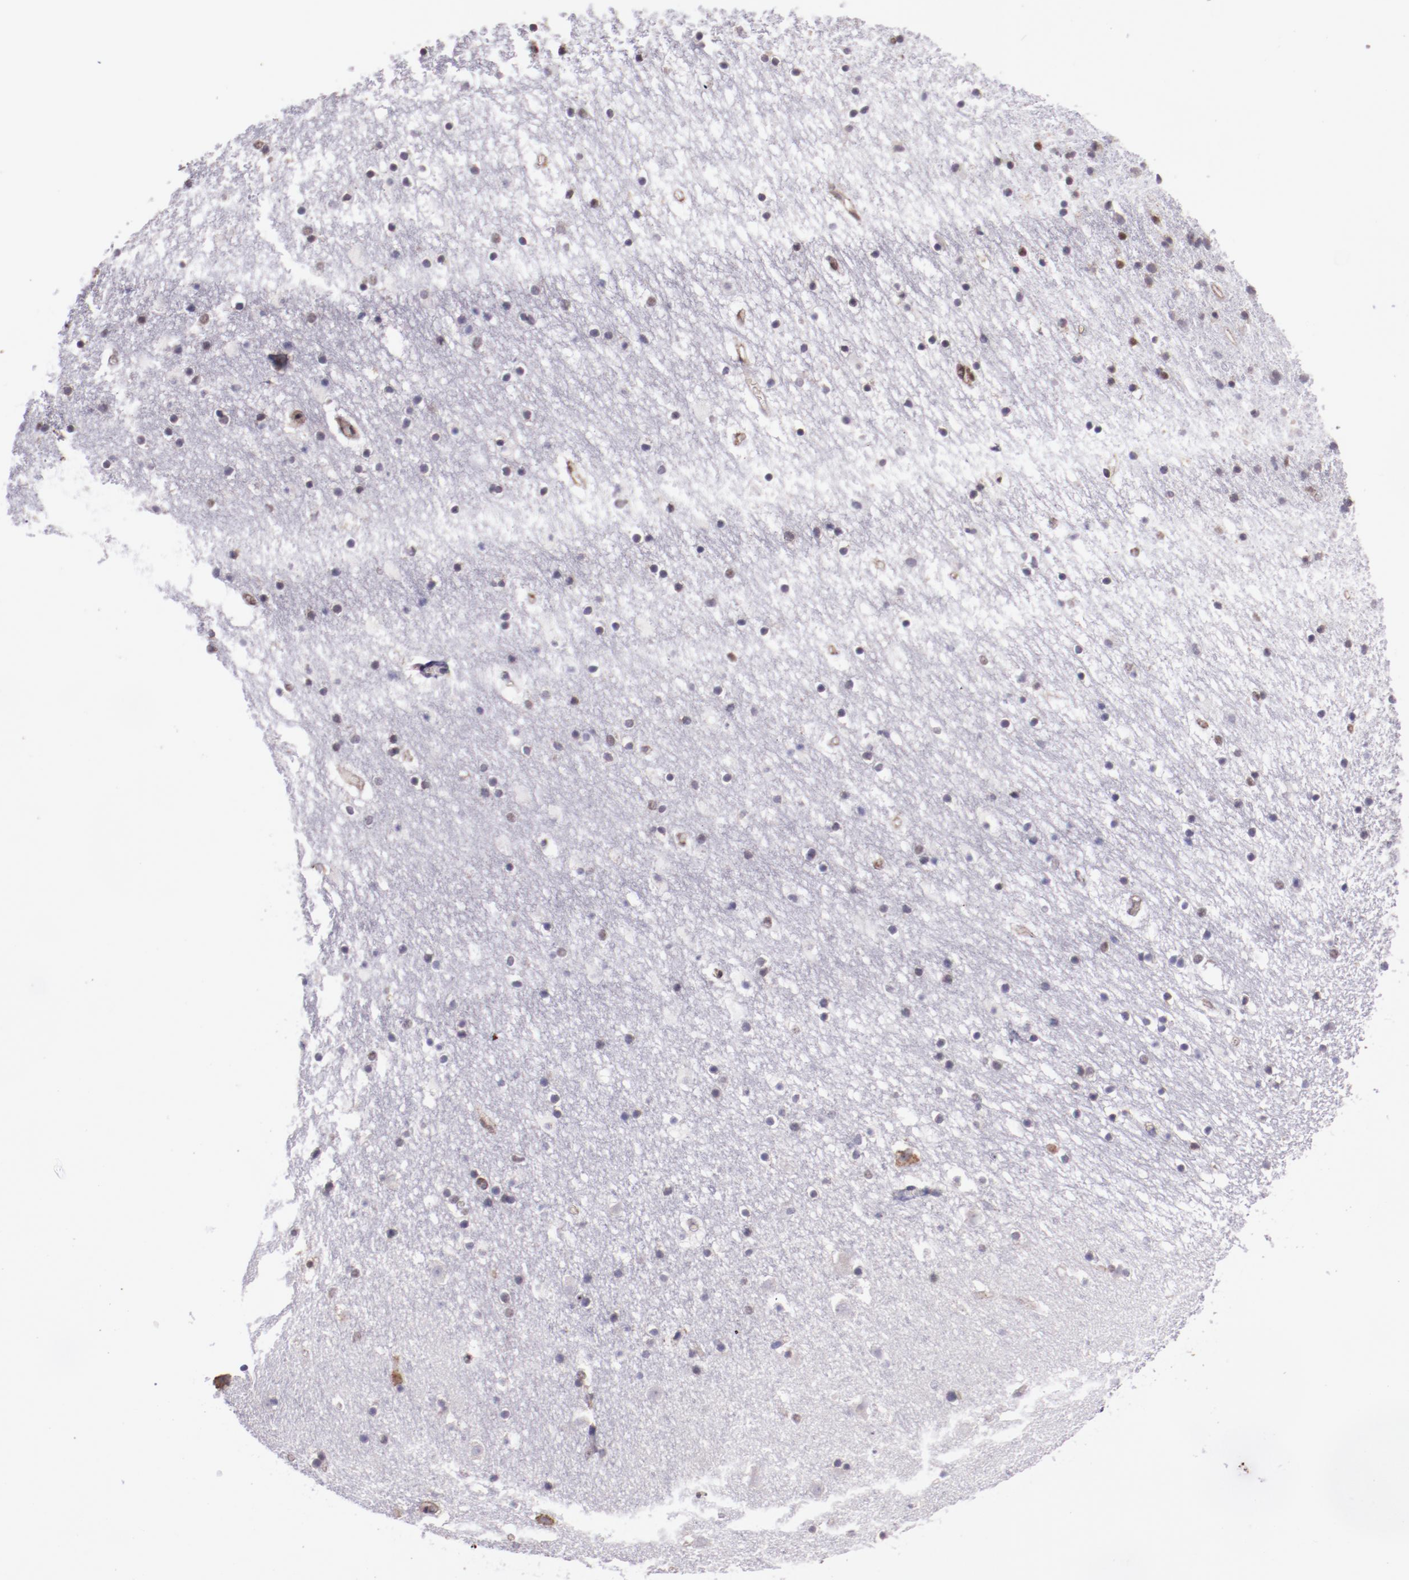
{"staining": {"intensity": "weak", "quantity": "<25%", "location": "nuclear"}, "tissue": "caudate", "cell_type": "Glial cells", "image_type": "normal", "snomed": [{"axis": "morphology", "description": "Normal tissue, NOS"}, {"axis": "topography", "description": "Lateral ventricle wall"}], "caption": "High power microscopy photomicrograph of an immunohistochemistry histopathology image of benign caudate, revealing no significant positivity in glial cells. (Stains: DAB (3,3'-diaminobenzidine) immunohistochemistry (IHC) with hematoxylin counter stain, Microscopy: brightfield microscopy at high magnification).", "gene": "ELF1", "patient": {"sex": "male", "age": 45}}